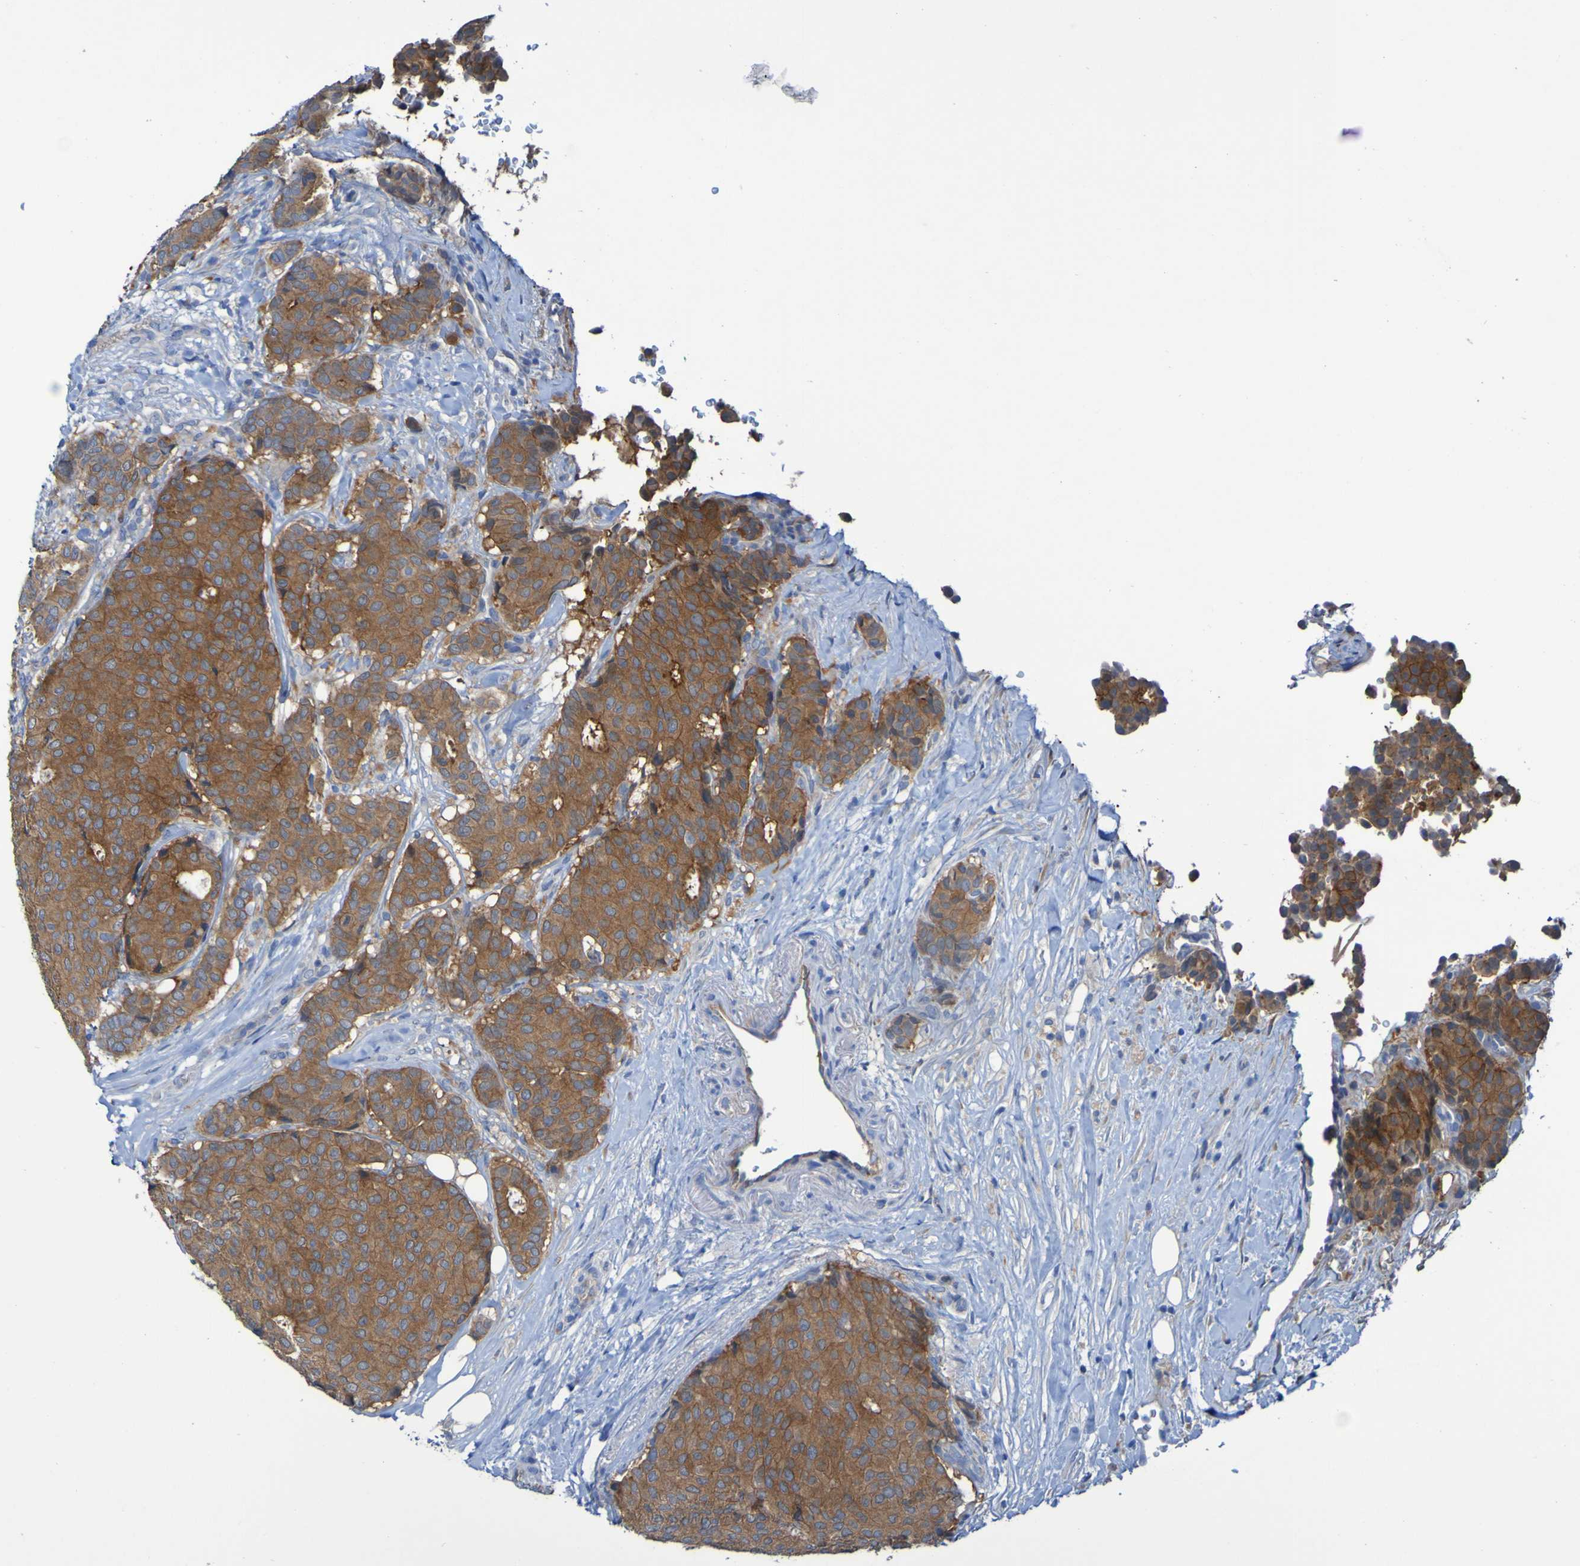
{"staining": {"intensity": "strong", "quantity": ">75%", "location": "cytoplasmic/membranous"}, "tissue": "breast cancer", "cell_type": "Tumor cells", "image_type": "cancer", "snomed": [{"axis": "morphology", "description": "Duct carcinoma"}, {"axis": "topography", "description": "Breast"}], "caption": "Tumor cells demonstrate high levels of strong cytoplasmic/membranous expression in approximately >75% of cells in breast cancer (invasive ductal carcinoma).", "gene": "ARHGEF16", "patient": {"sex": "female", "age": 75}}